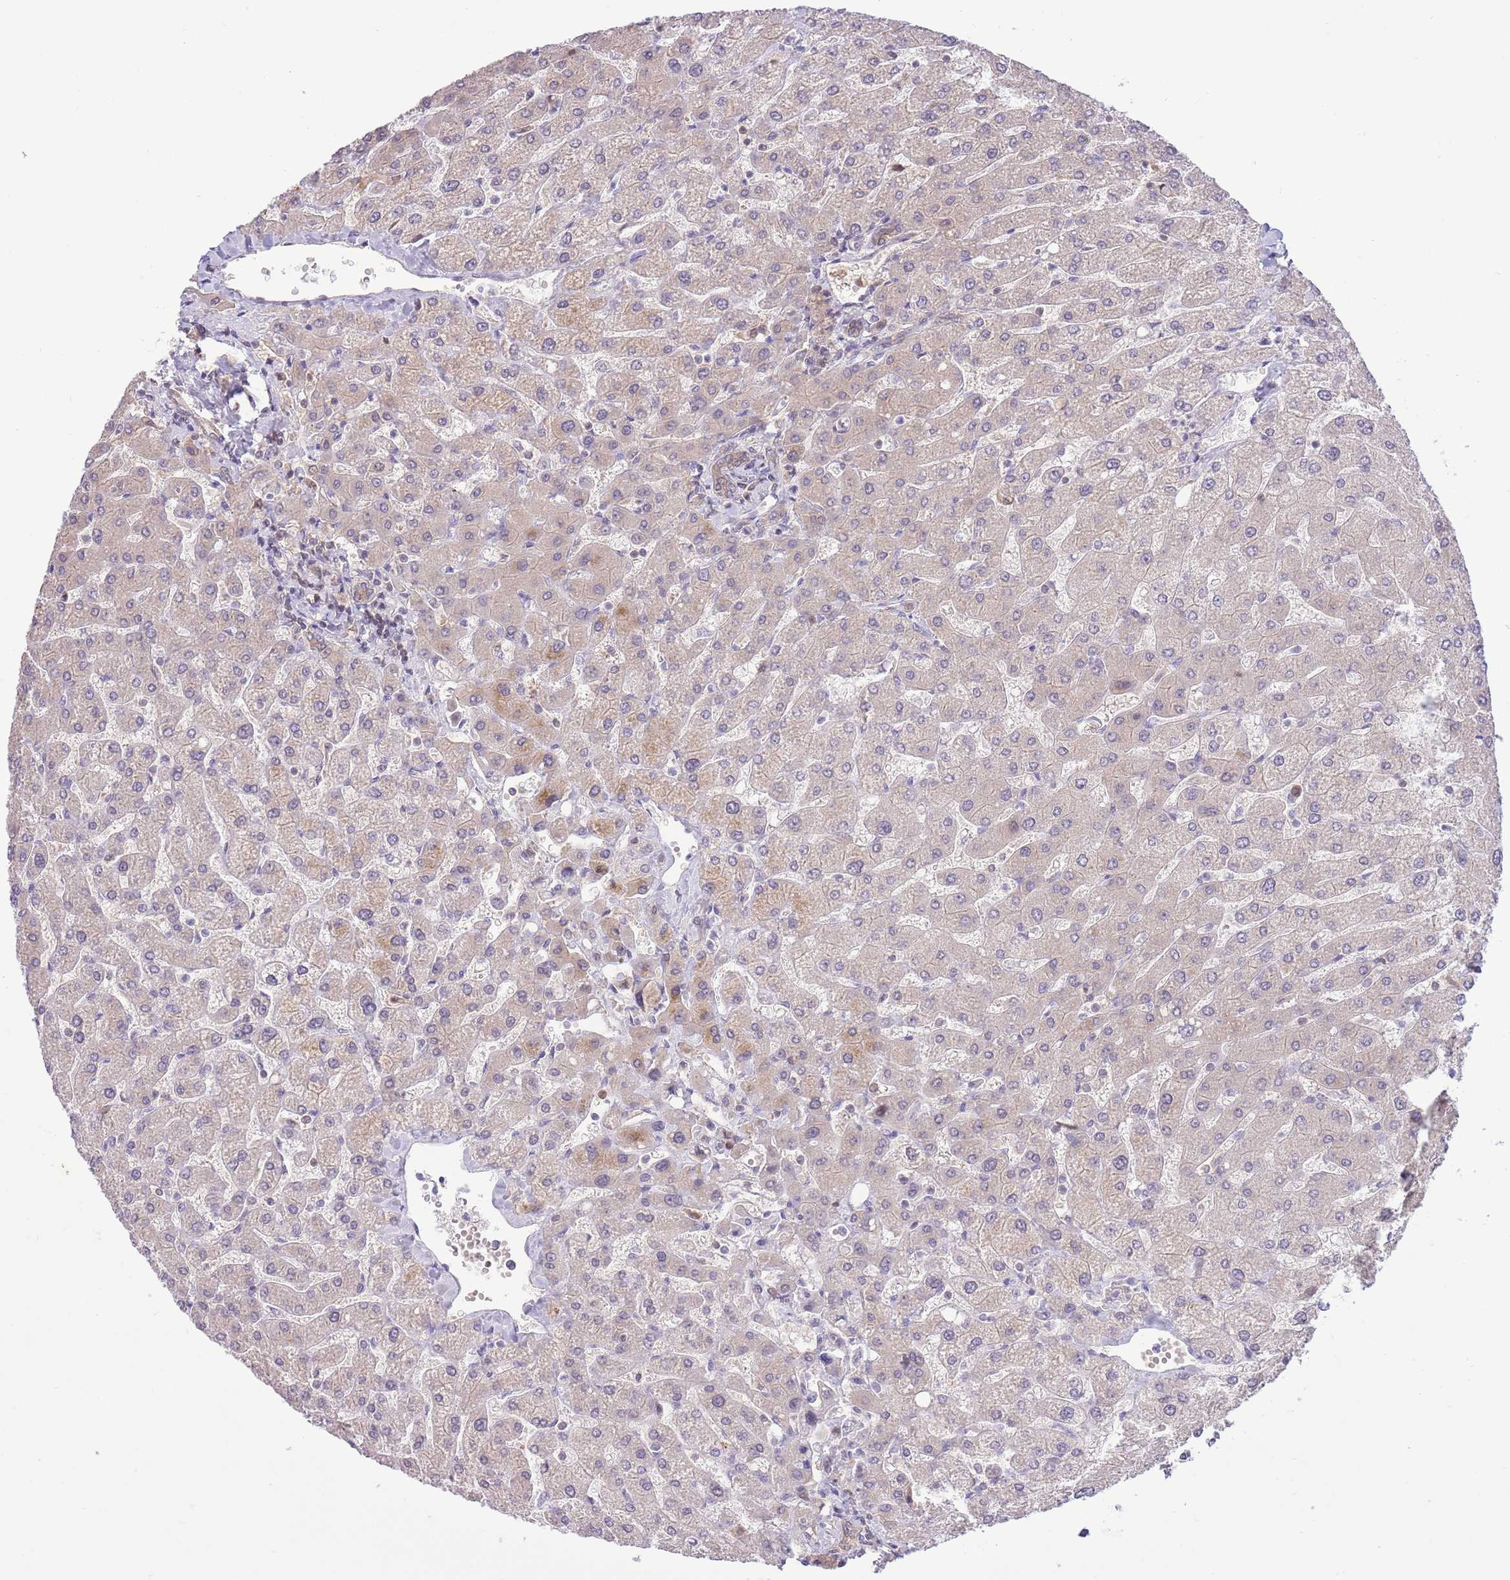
{"staining": {"intensity": "weak", "quantity": "25%-75%", "location": "cytoplasmic/membranous"}, "tissue": "liver", "cell_type": "Cholangiocytes", "image_type": "normal", "snomed": [{"axis": "morphology", "description": "Normal tissue, NOS"}, {"axis": "topography", "description": "Liver"}], "caption": "DAB immunohistochemical staining of normal liver reveals weak cytoplasmic/membranous protein expression in approximately 25%-75% of cholangiocytes. (Stains: DAB (3,3'-diaminobenzidine) in brown, nuclei in blue, Microscopy: brightfield microscopy at high magnification).", "gene": "NSFL1C", "patient": {"sex": "male", "age": 55}}